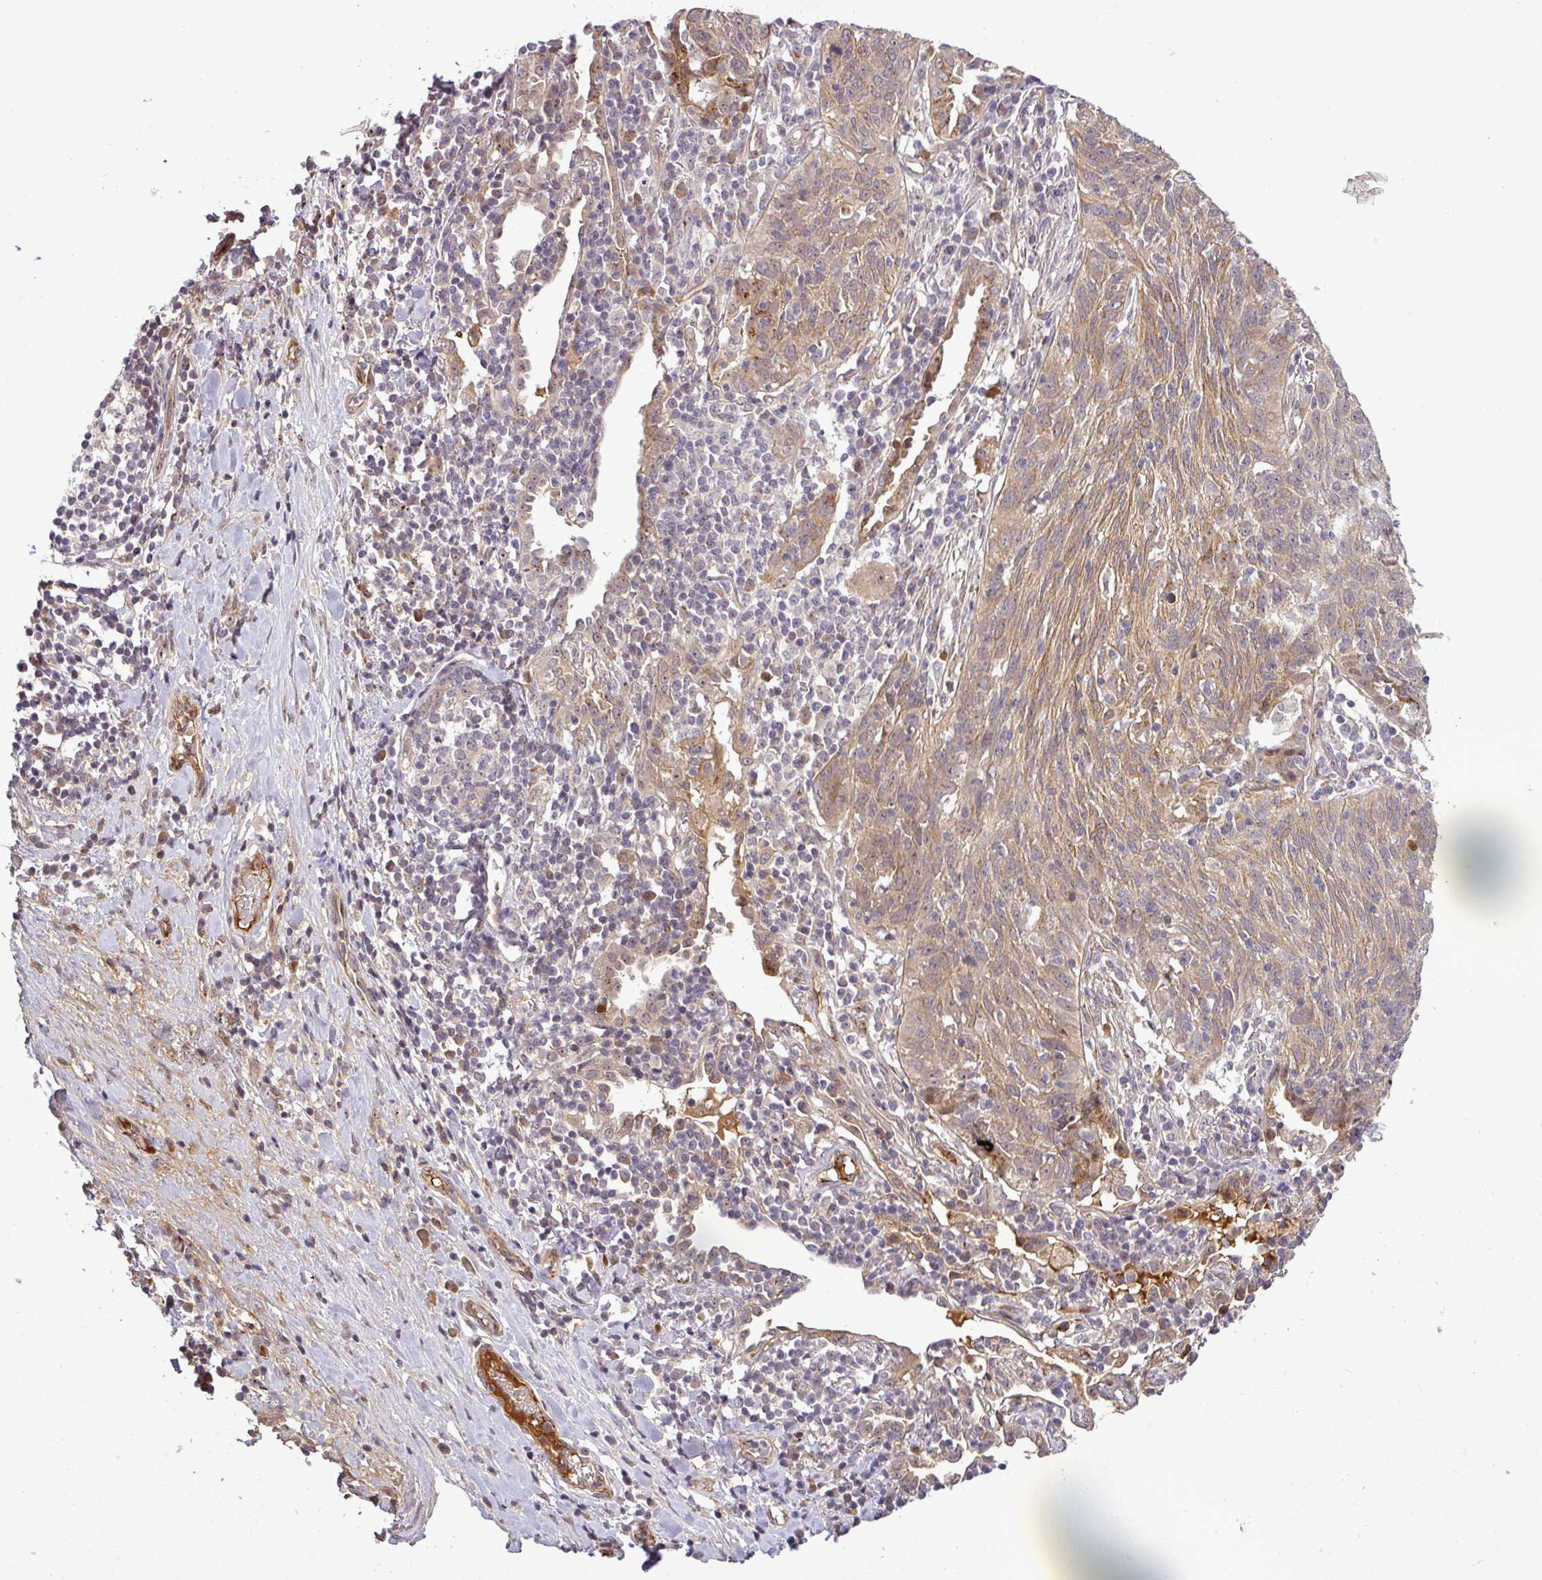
{"staining": {"intensity": "moderate", "quantity": ">75%", "location": "cytoplasmic/membranous"}, "tissue": "lung cancer", "cell_type": "Tumor cells", "image_type": "cancer", "snomed": [{"axis": "morphology", "description": "Squamous cell carcinoma, NOS"}, {"axis": "topography", "description": "Lung"}], "caption": "A brown stain highlights moderate cytoplasmic/membranous staining of a protein in human lung cancer tumor cells.", "gene": "PCDH1", "patient": {"sex": "female", "age": 66}}